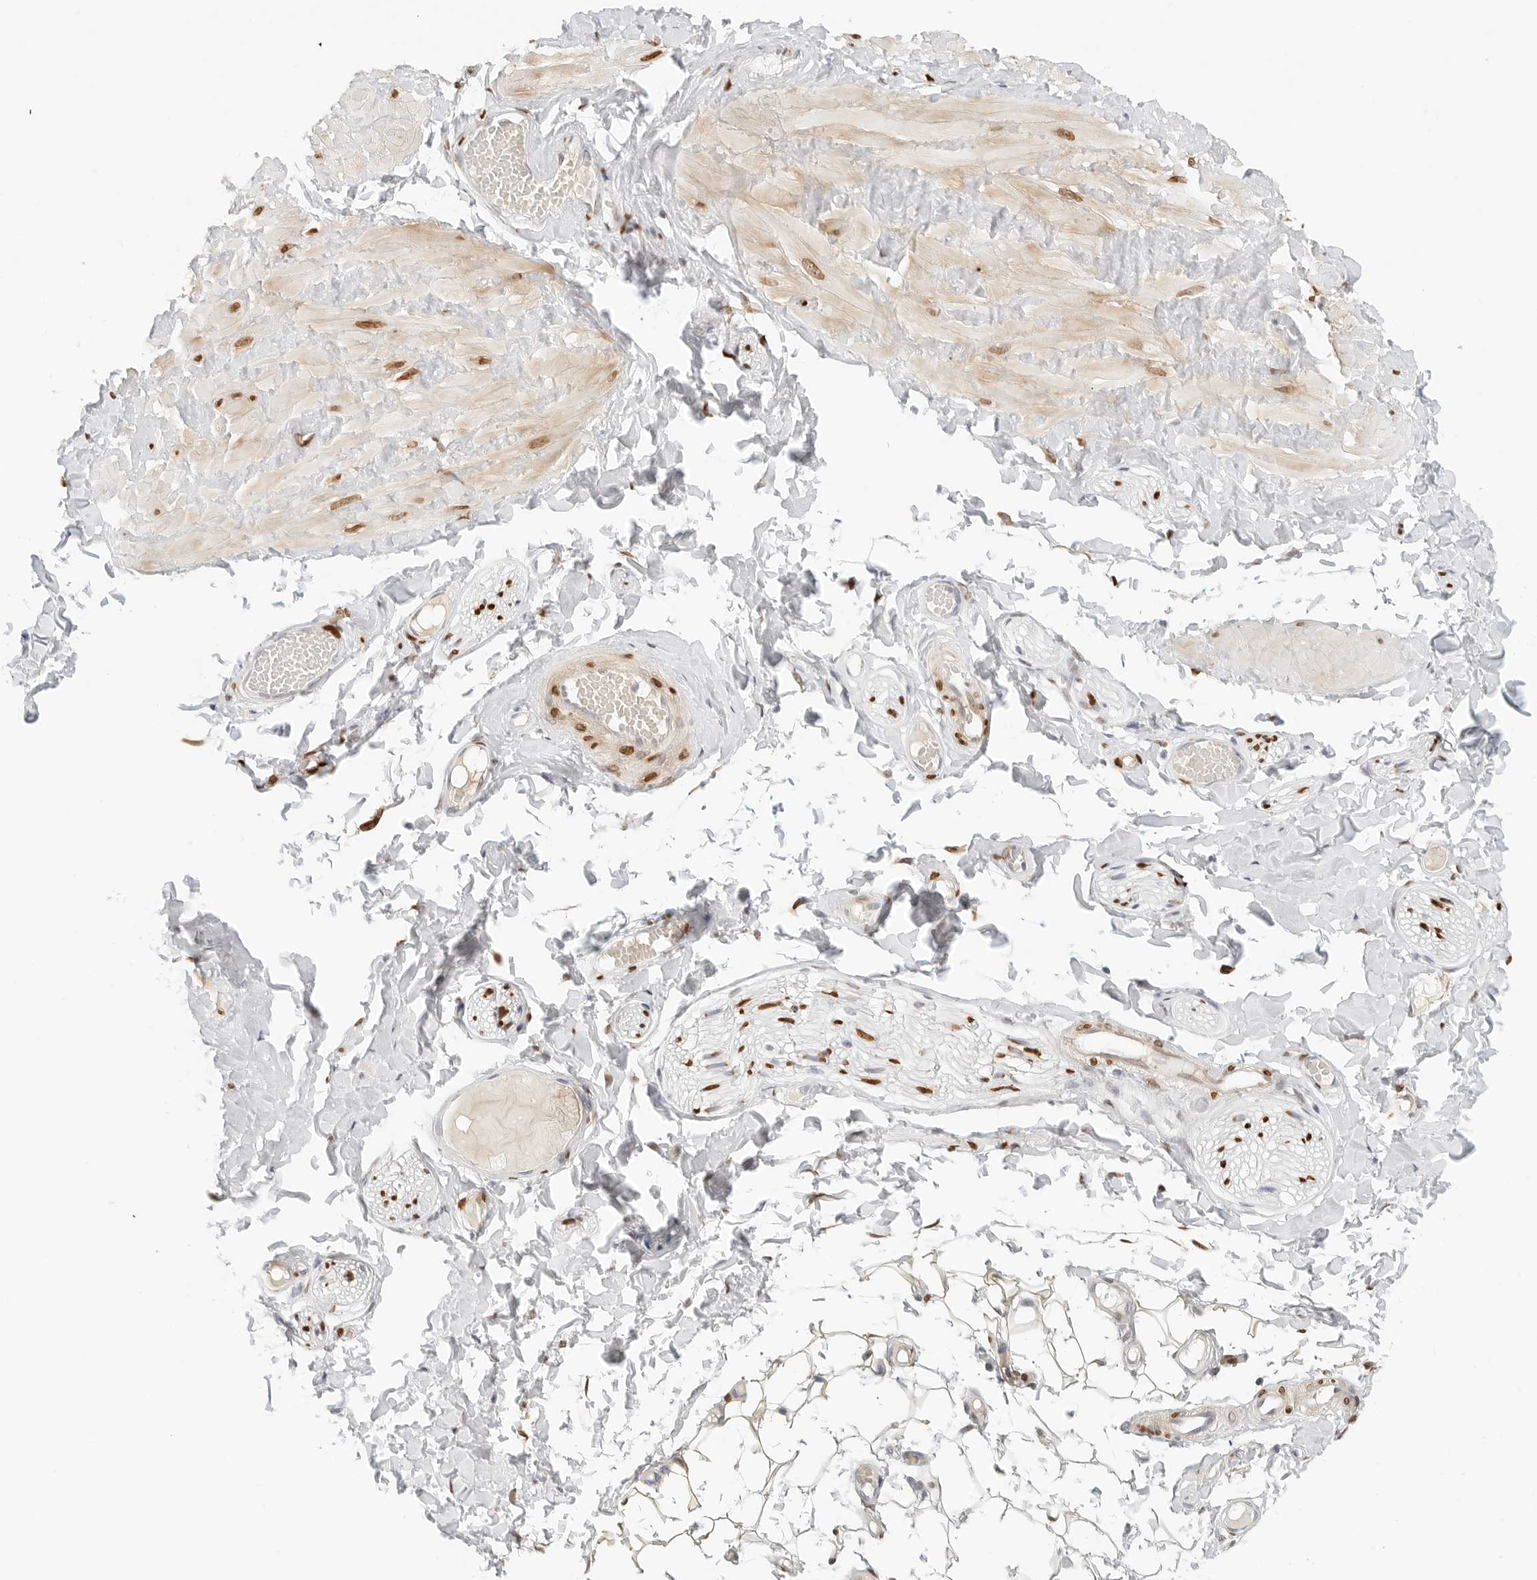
{"staining": {"intensity": "negative", "quantity": "none", "location": "none"}, "tissue": "adipose tissue", "cell_type": "Adipocytes", "image_type": "normal", "snomed": [{"axis": "morphology", "description": "Normal tissue, NOS"}, {"axis": "topography", "description": "Adipose tissue"}, {"axis": "topography", "description": "Vascular tissue"}, {"axis": "topography", "description": "Peripheral nerve tissue"}], "caption": "Benign adipose tissue was stained to show a protein in brown. There is no significant positivity in adipocytes. The staining was performed using DAB to visualize the protein expression in brown, while the nuclei were stained in blue with hematoxylin (Magnification: 20x).", "gene": "SPIDR", "patient": {"sex": "male", "age": 25}}